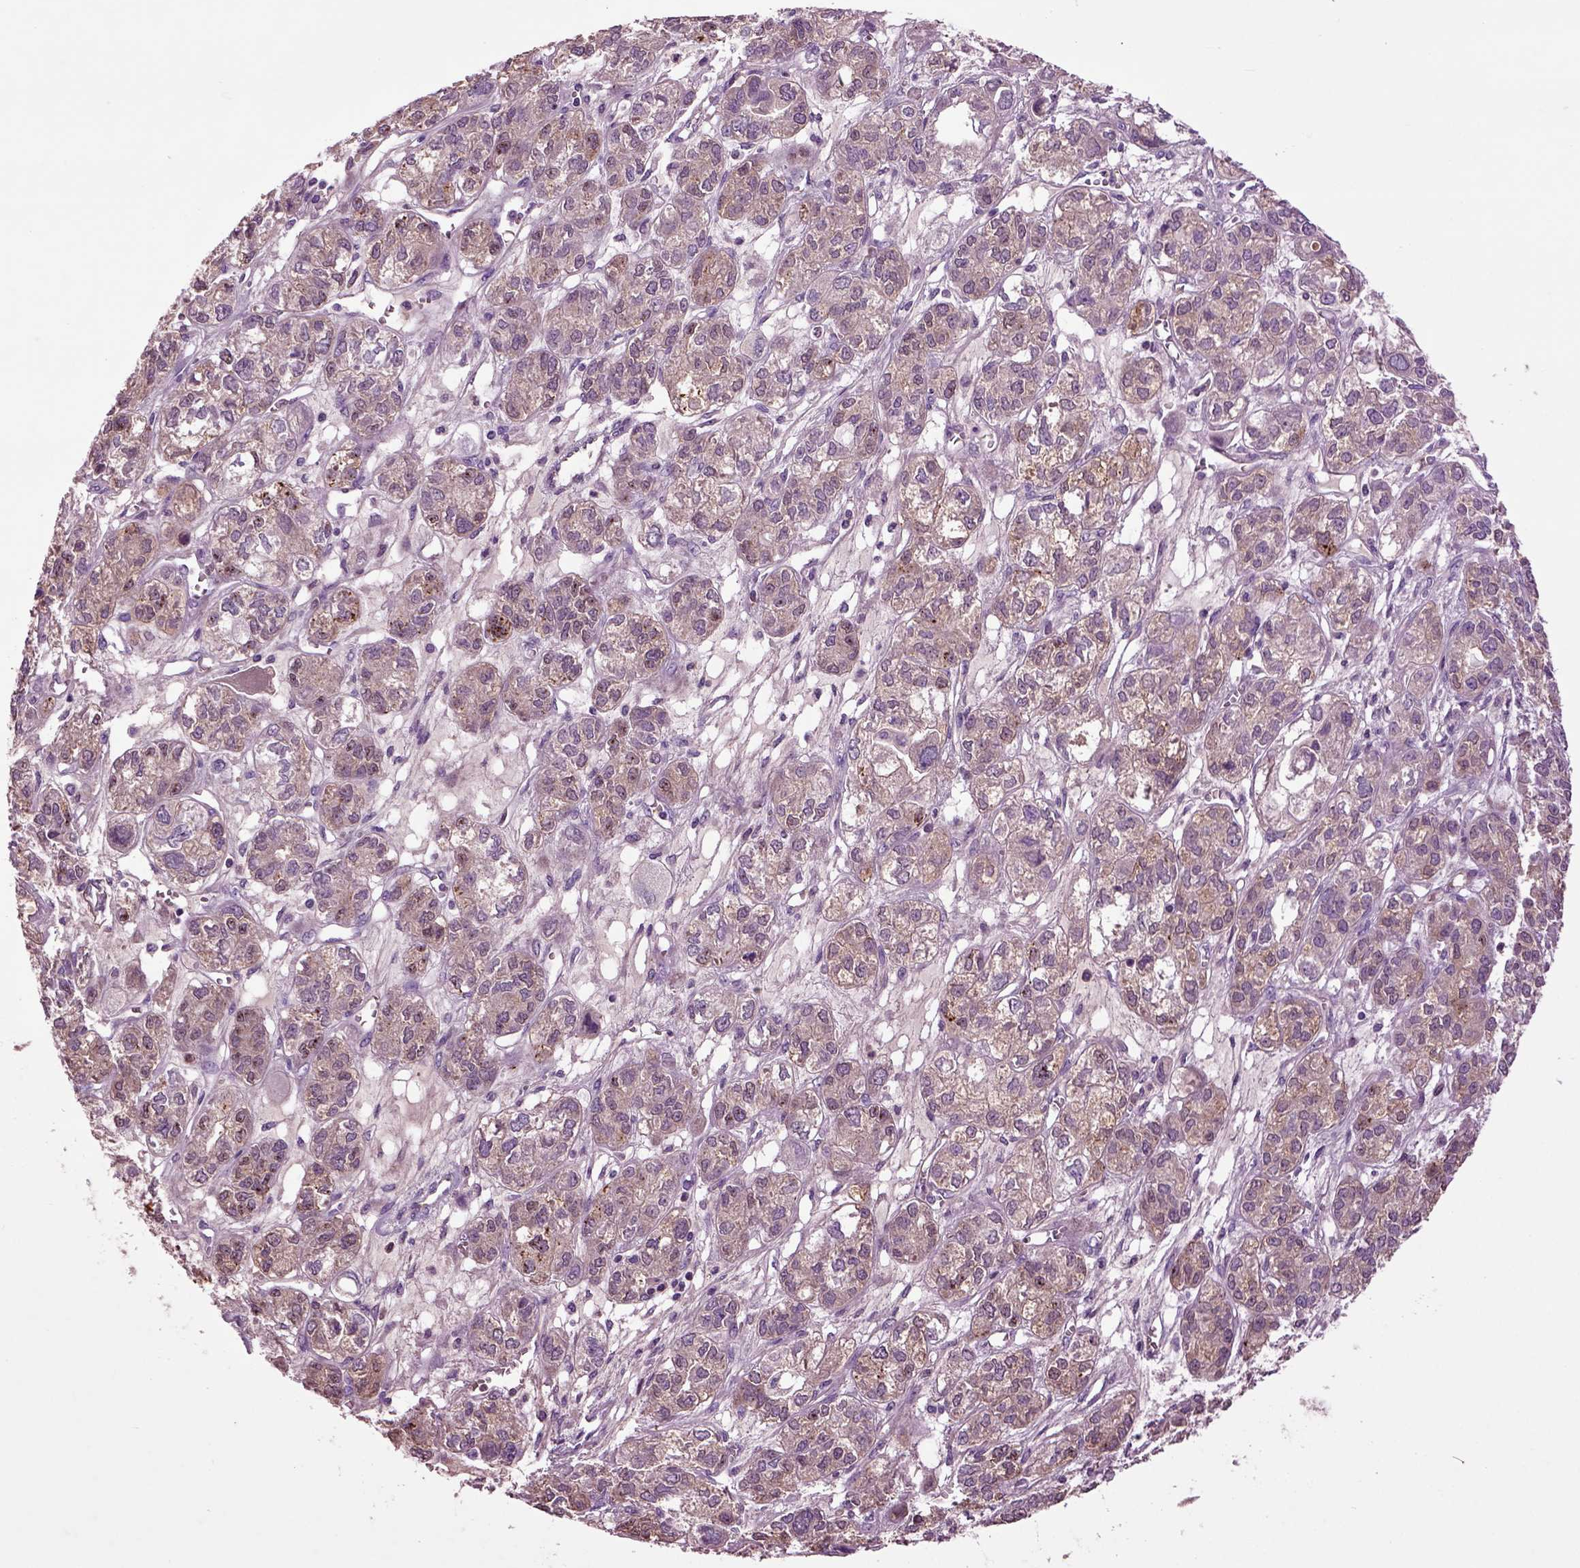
{"staining": {"intensity": "weak", "quantity": "25%-75%", "location": "cytoplasmic/membranous"}, "tissue": "ovarian cancer", "cell_type": "Tumor cells", "image_type": "cancer", "snomed": [{"axis": "morphology", "description": "Carcinoma, endometroid"}, {"axis": "topography", "description": "Ovary"}], "caption": "Human ovarian endometroid carcinoma stained with a protein marker shows weak staining in tumor cells.", "gene": "SPON1", "patient": {"sex": "female", "age": 64}}